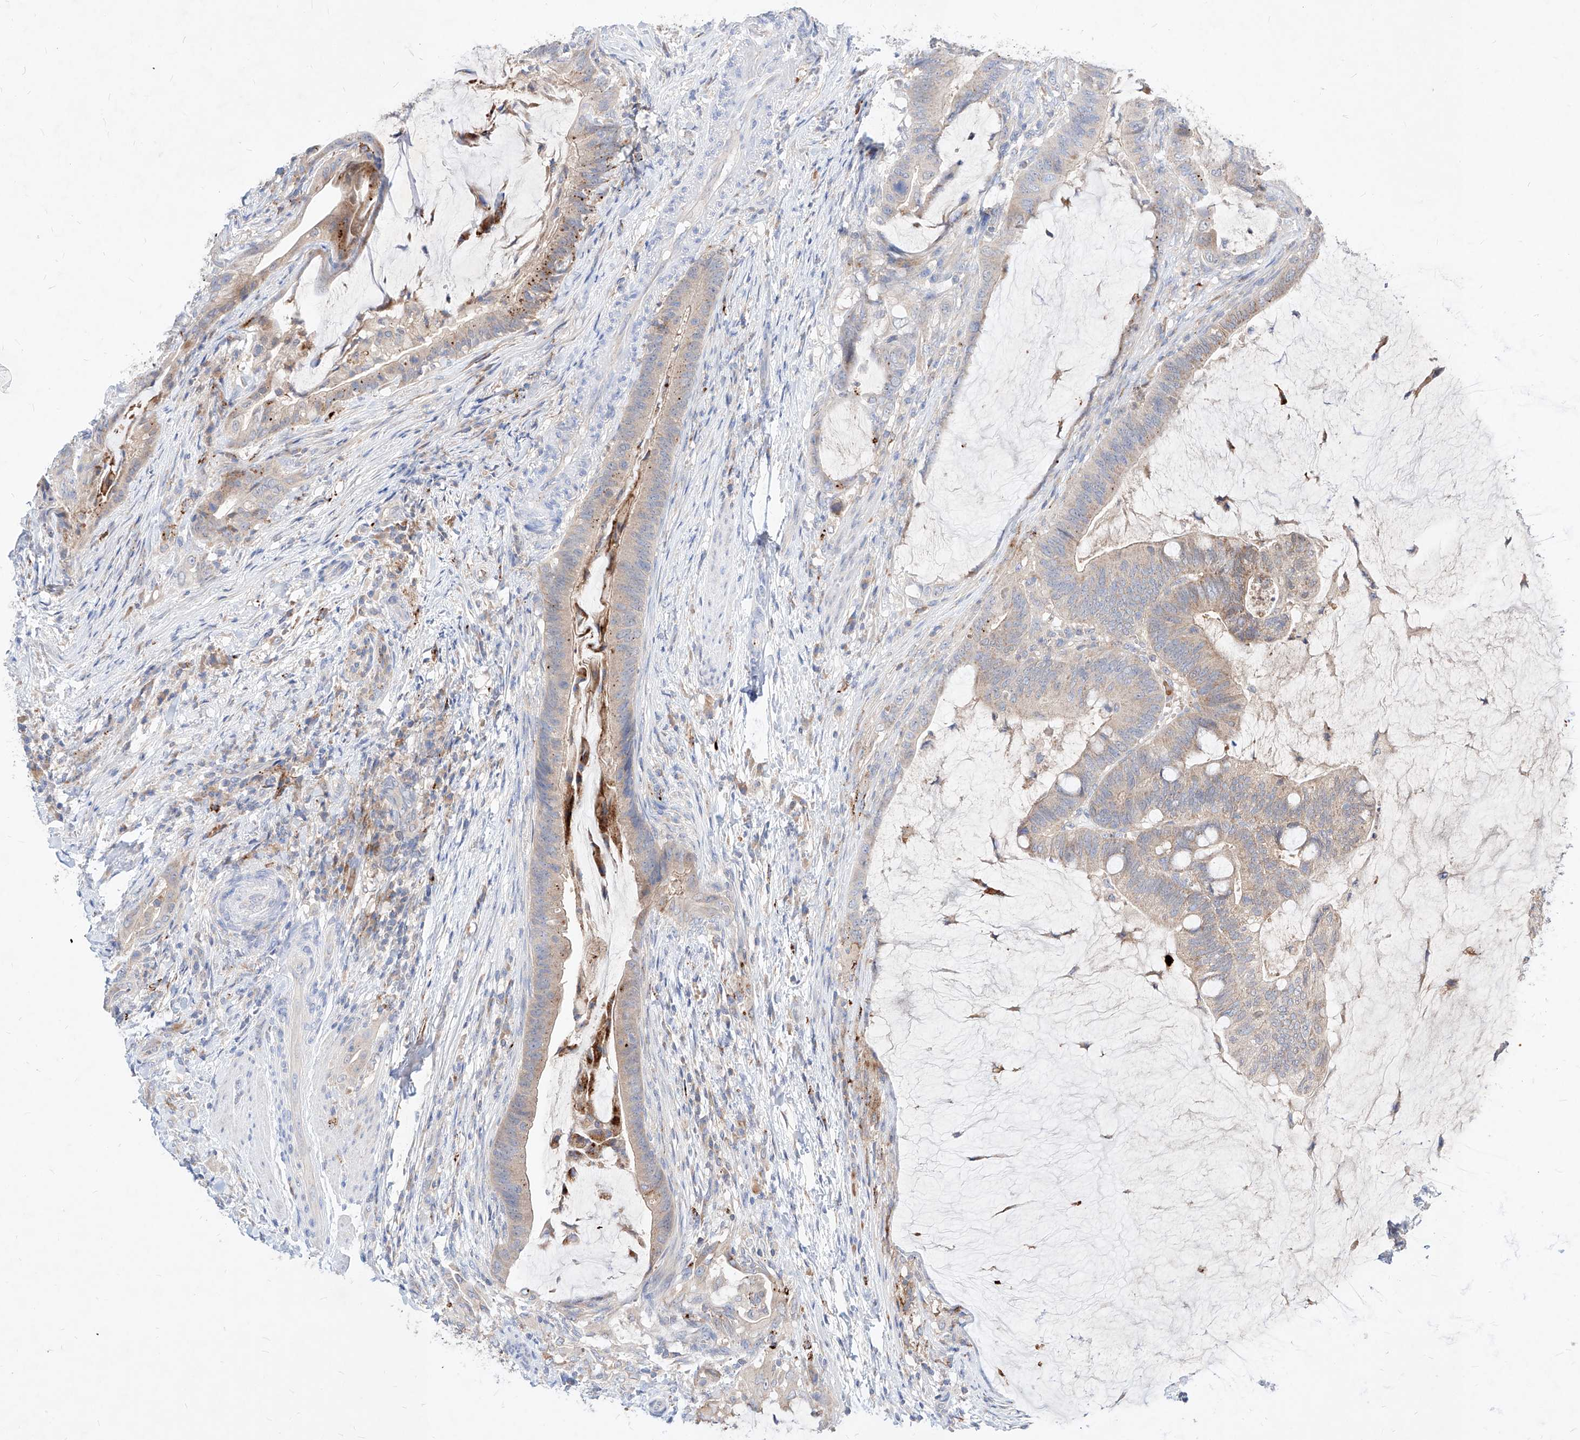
{"staining": {"intensity": "weak", "quantity": "25%-75%", "location": "cytoplasmic/membranous"}, "tissue": "colorectal cancer", "cell_type": "Tumor cells", "image_type": "cancer", "snomed": [{"axis": "morphology", "description": "Adenocarcinoma, NOS"}, {"axis": "topography", "description": "Colon"}], "caption": "Immunohistochemistry (IHC) staining of colorectal cancer, which shows low levels of weak cytoplasmic/membranous positivity in about 25%-75% of tumor cells indicating weak cytoplasmic/membranous protein expression. The staining was performed using DAB (brown) for protein detection and nuclei were counterstained in hematoxylin (blue).", "gene": "TSNAX", "patient": {"sex": "female", "age": 66}}